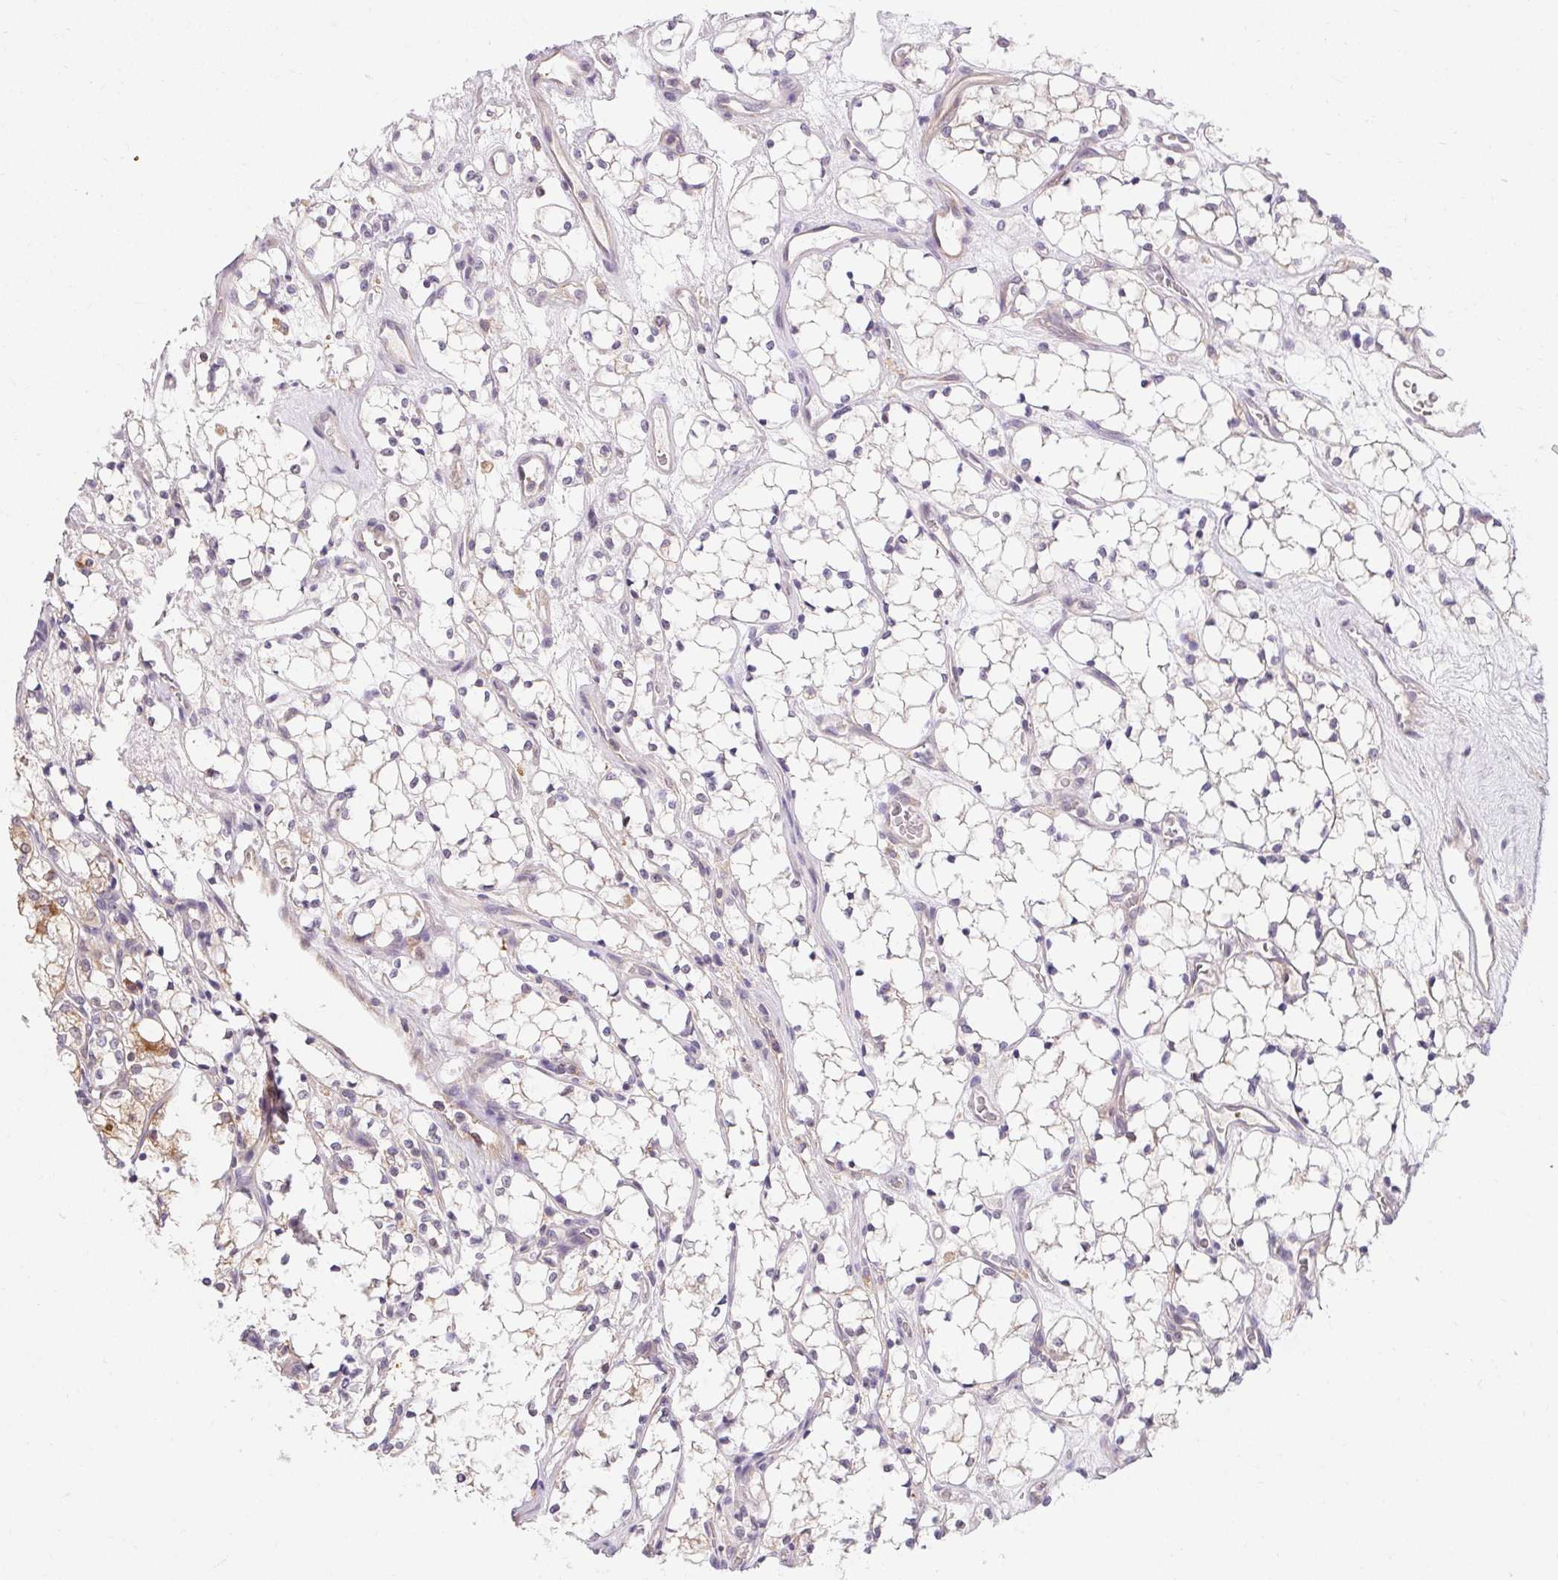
{"staining": {"intensity": "negative", "quantity": "none", "location": "none"}, "tissue": "renal cancer", "cell_type": "Tumor cells", "image_type": "cancer", "snomed": [{"axis": "morphology", "description": "Adenocarcinoma, NOS"}, {"axis": "topography", "description": "Kidney"}], "caption": "This is an immunohistochemistry (IHC) micrograph of human renal cancer (adenocarcinoma). There is no positivity in tumor cells.", "gene": "TMEM52B", "patient": {"sex": "female", "age": 69}}